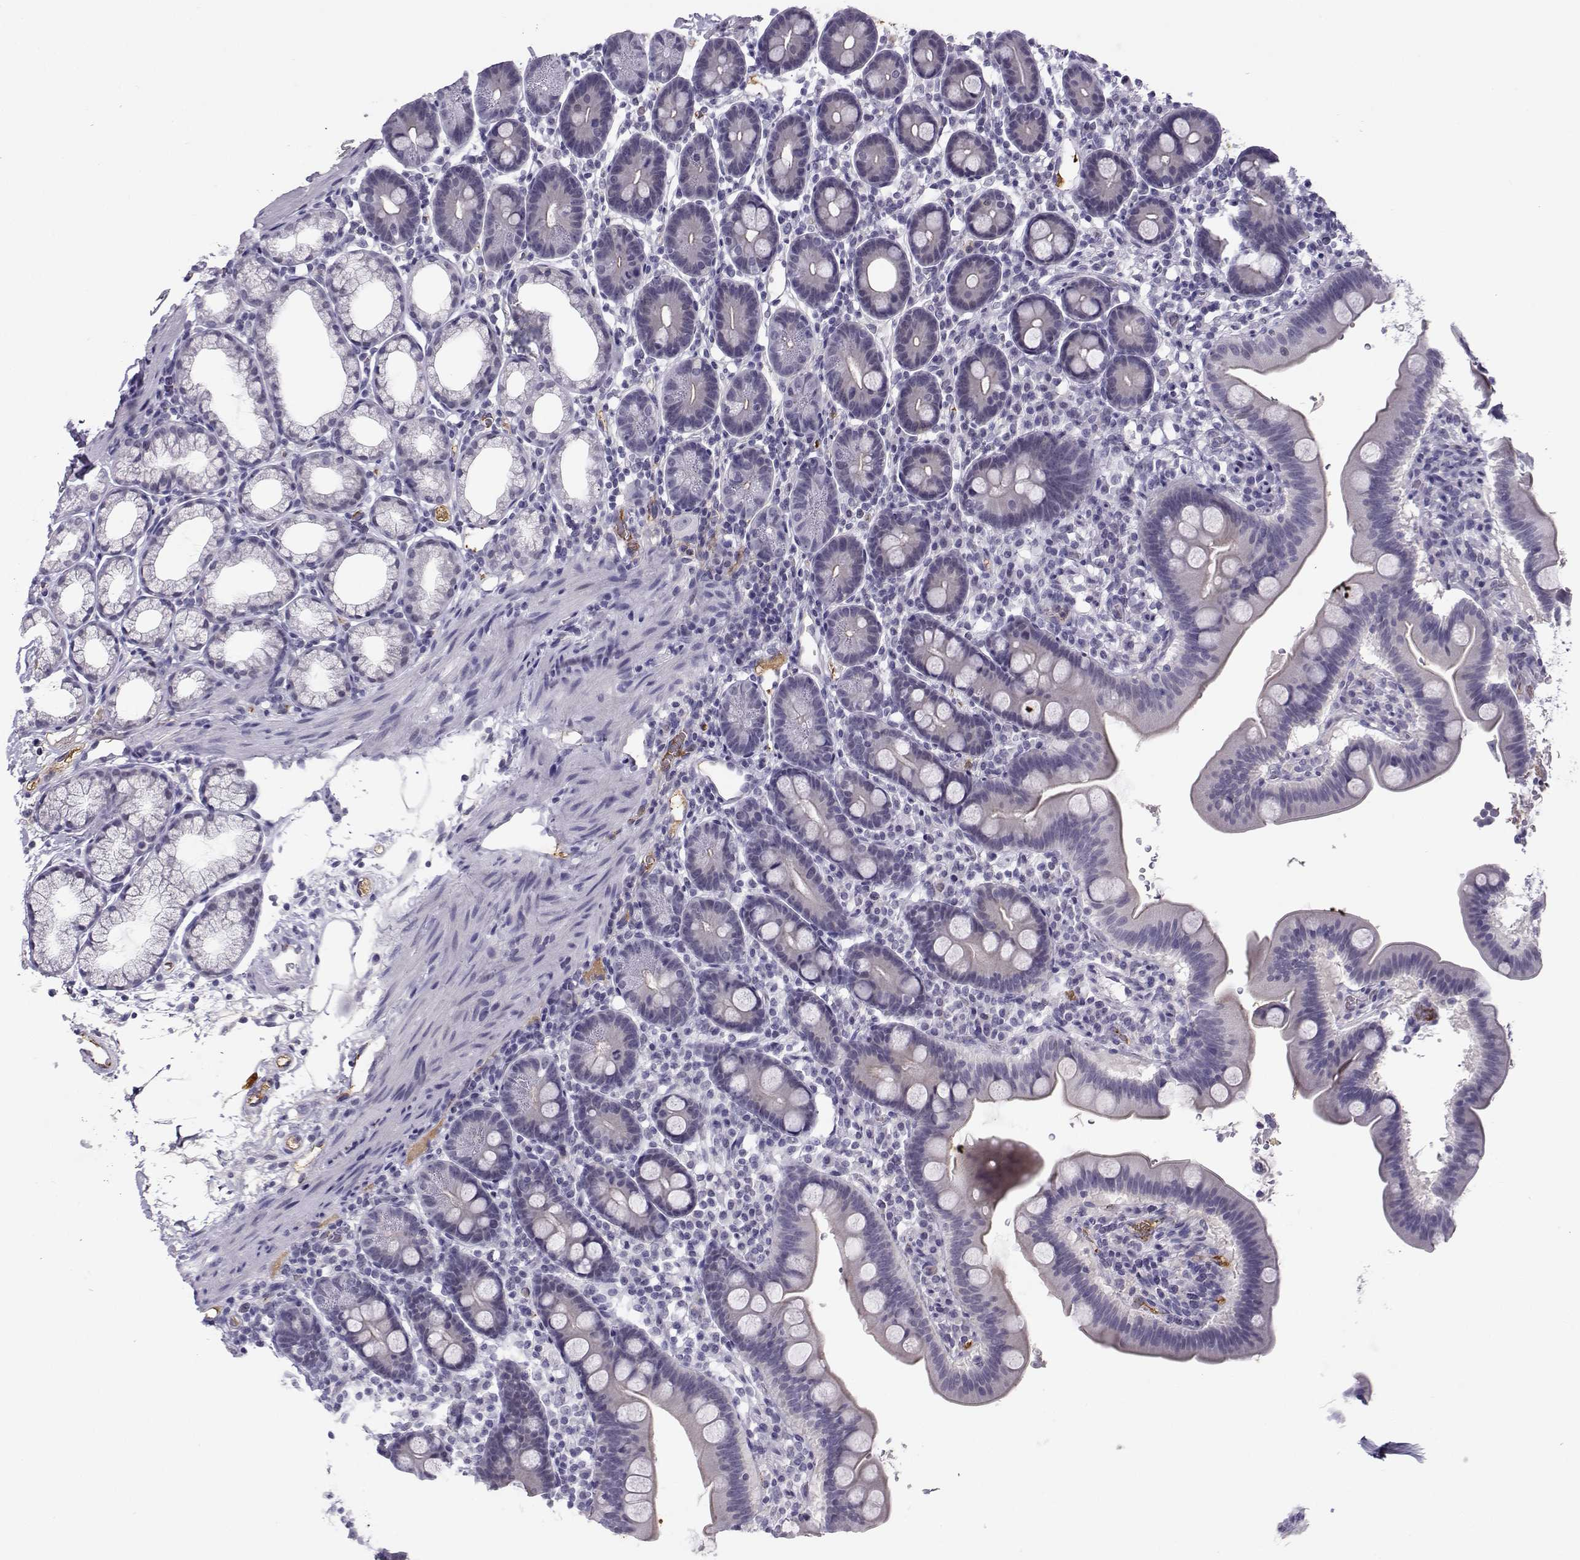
{"staining": {"intensity": "negative", "quantity": "none", "location": "none"}, "tissue": "duodenum", "cell_type": "Glandular cells", "image_type": "normal", "snomed": [{"axis": "morphology", "description": "Normal tissue, NOS"}, {"axis": "topography", "description": "Duodenum"}], "caption": "High power microscopy image of an immunohistochemistry (IHC) micrograph of benign duodenum, revealing no significant positivity in glandular cells.", "gene": "LHX1", "patient": {"sex": "male", "age": 59}}